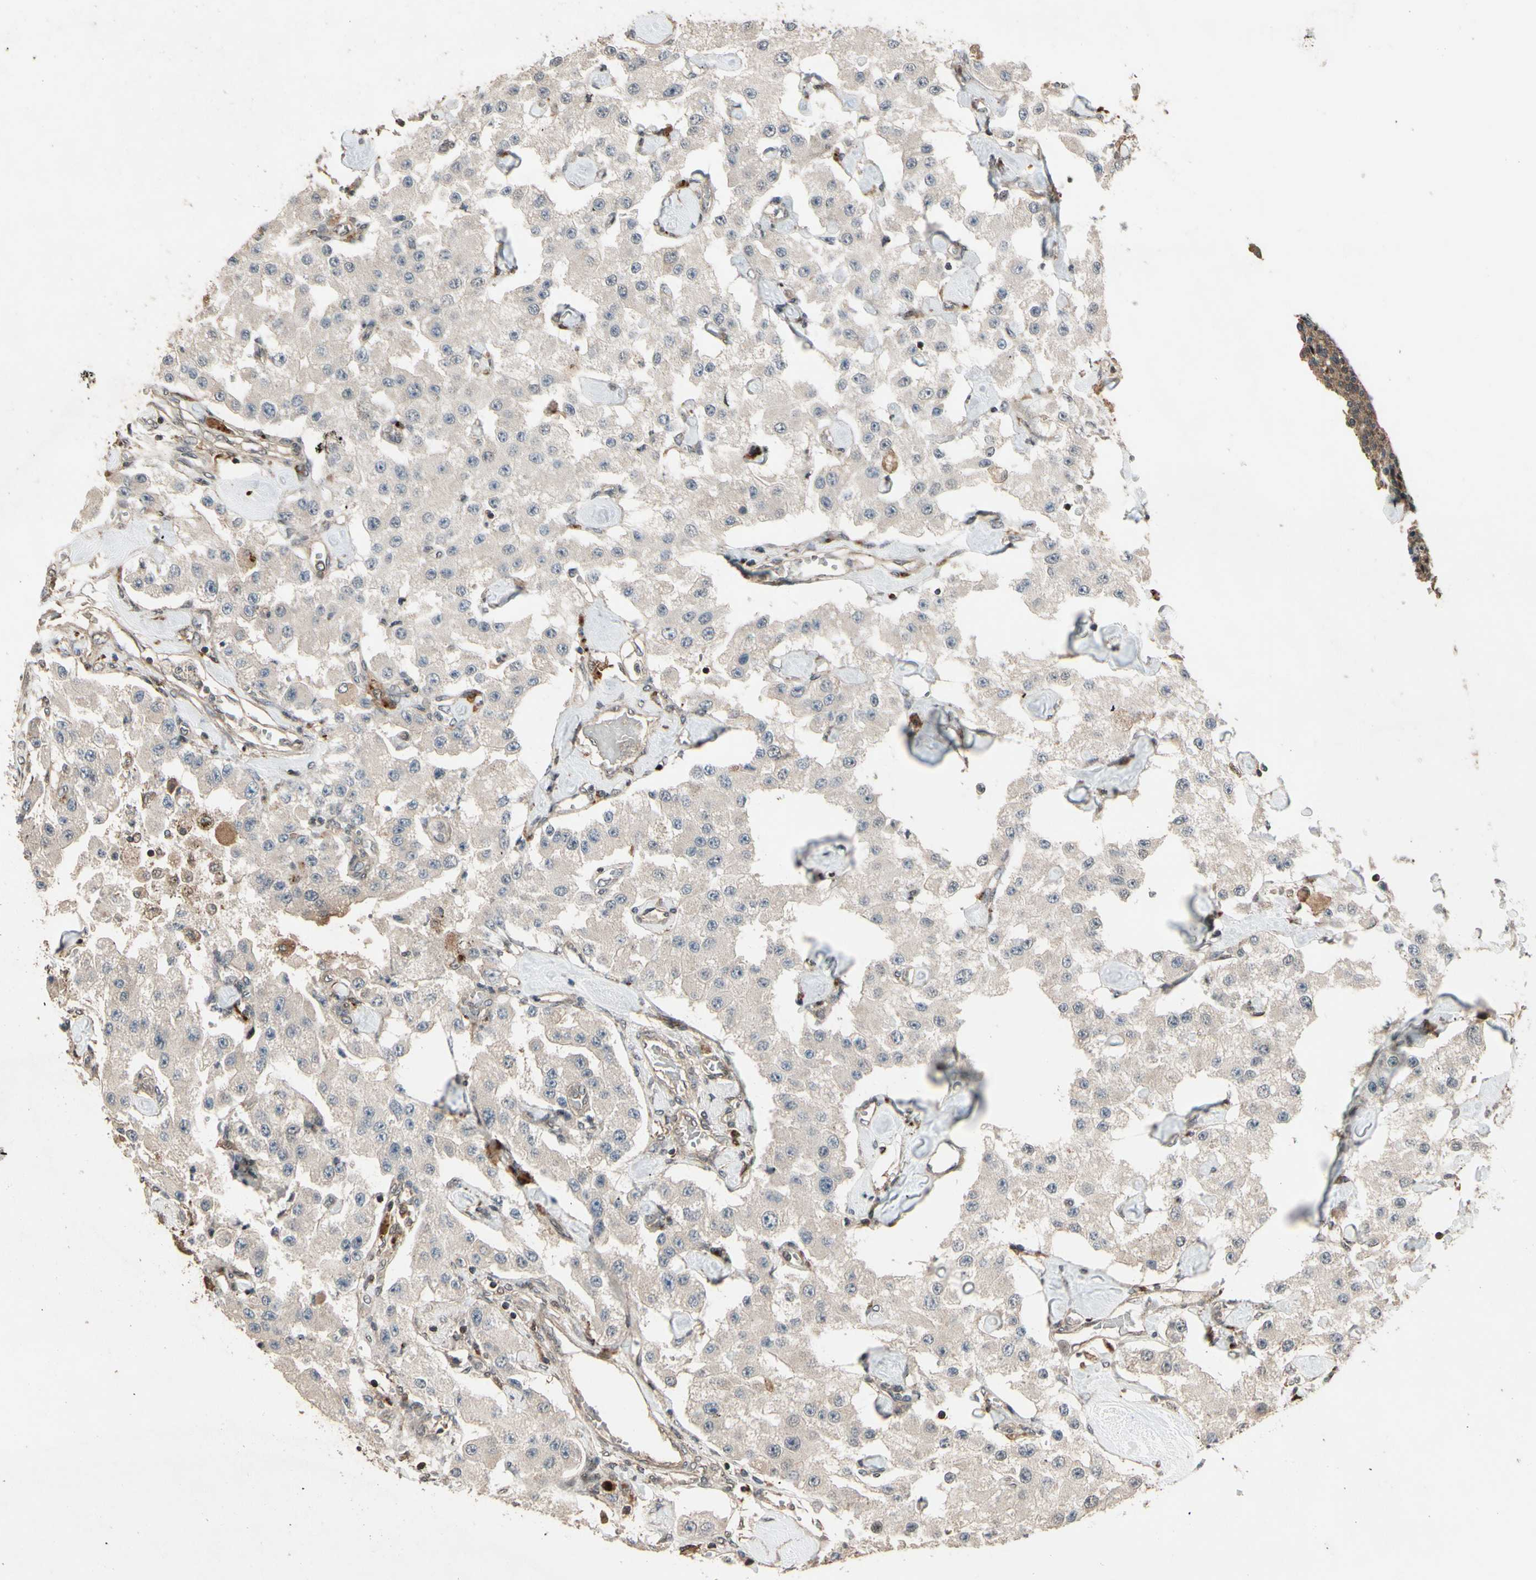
{"staining": {"intensity": "negative", "quantity": "none", "location": "none"}, "tissue": "carcinoid", "cell_type": "Tumor cells", "image_type": "cancer", "snomed": [{"axis": "morphology", "description": "Carcinoid, malignant, NOS"}, {"axis": "topography", "description": "Pancreas"}], "caption": "Immunohistochemistry (IHC) photomicrograph of neoplastic tissue: human carcinoid stained with DAB (3,3'-diaminobenzidine) reveals no significant protein positivity in tumor cells.", "gene": "CSF1R", "patient": {"sex": "male", "age": 41}}